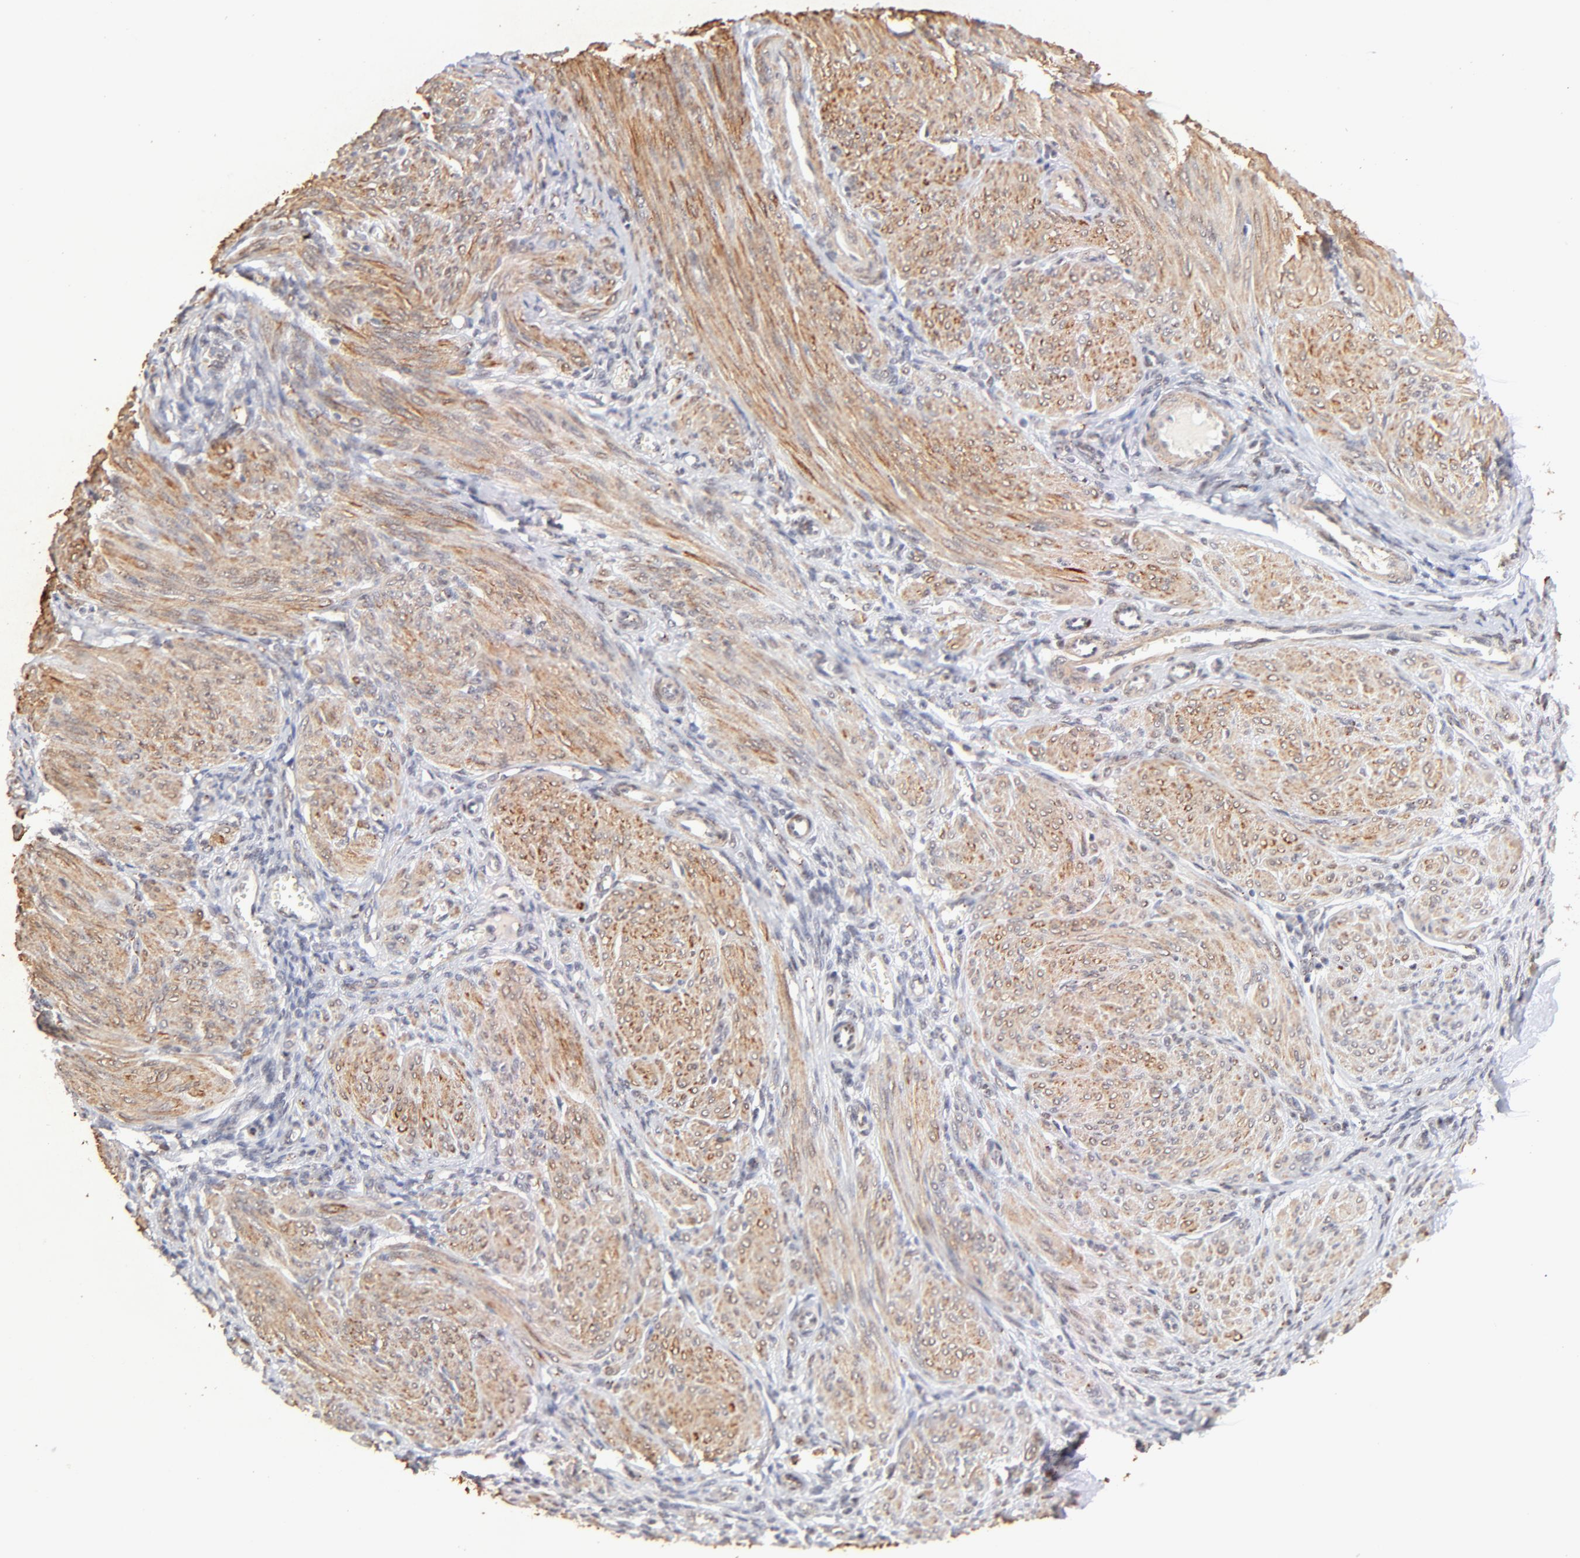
{"staining": {"intensity": "negative", "quantity": "none", "location": "none"}, "tissue": "endometrium", "cell_type": "Cells in endometrial stroma", "image_type": "normal", "snomed": [{"axis": "morphology", "description": "Normal tissue, NOS"}, {"axis": "topography", "description": "Endometrium"}], "caption": "There is no significant expression in cells in endometrial stroma of endometrium. (Brightfield microscopy of DAB immunohistochemistry (IHC) at high magnification).", "gene": "ZFP92", "patient": {"sex": "female", "age": 72}}